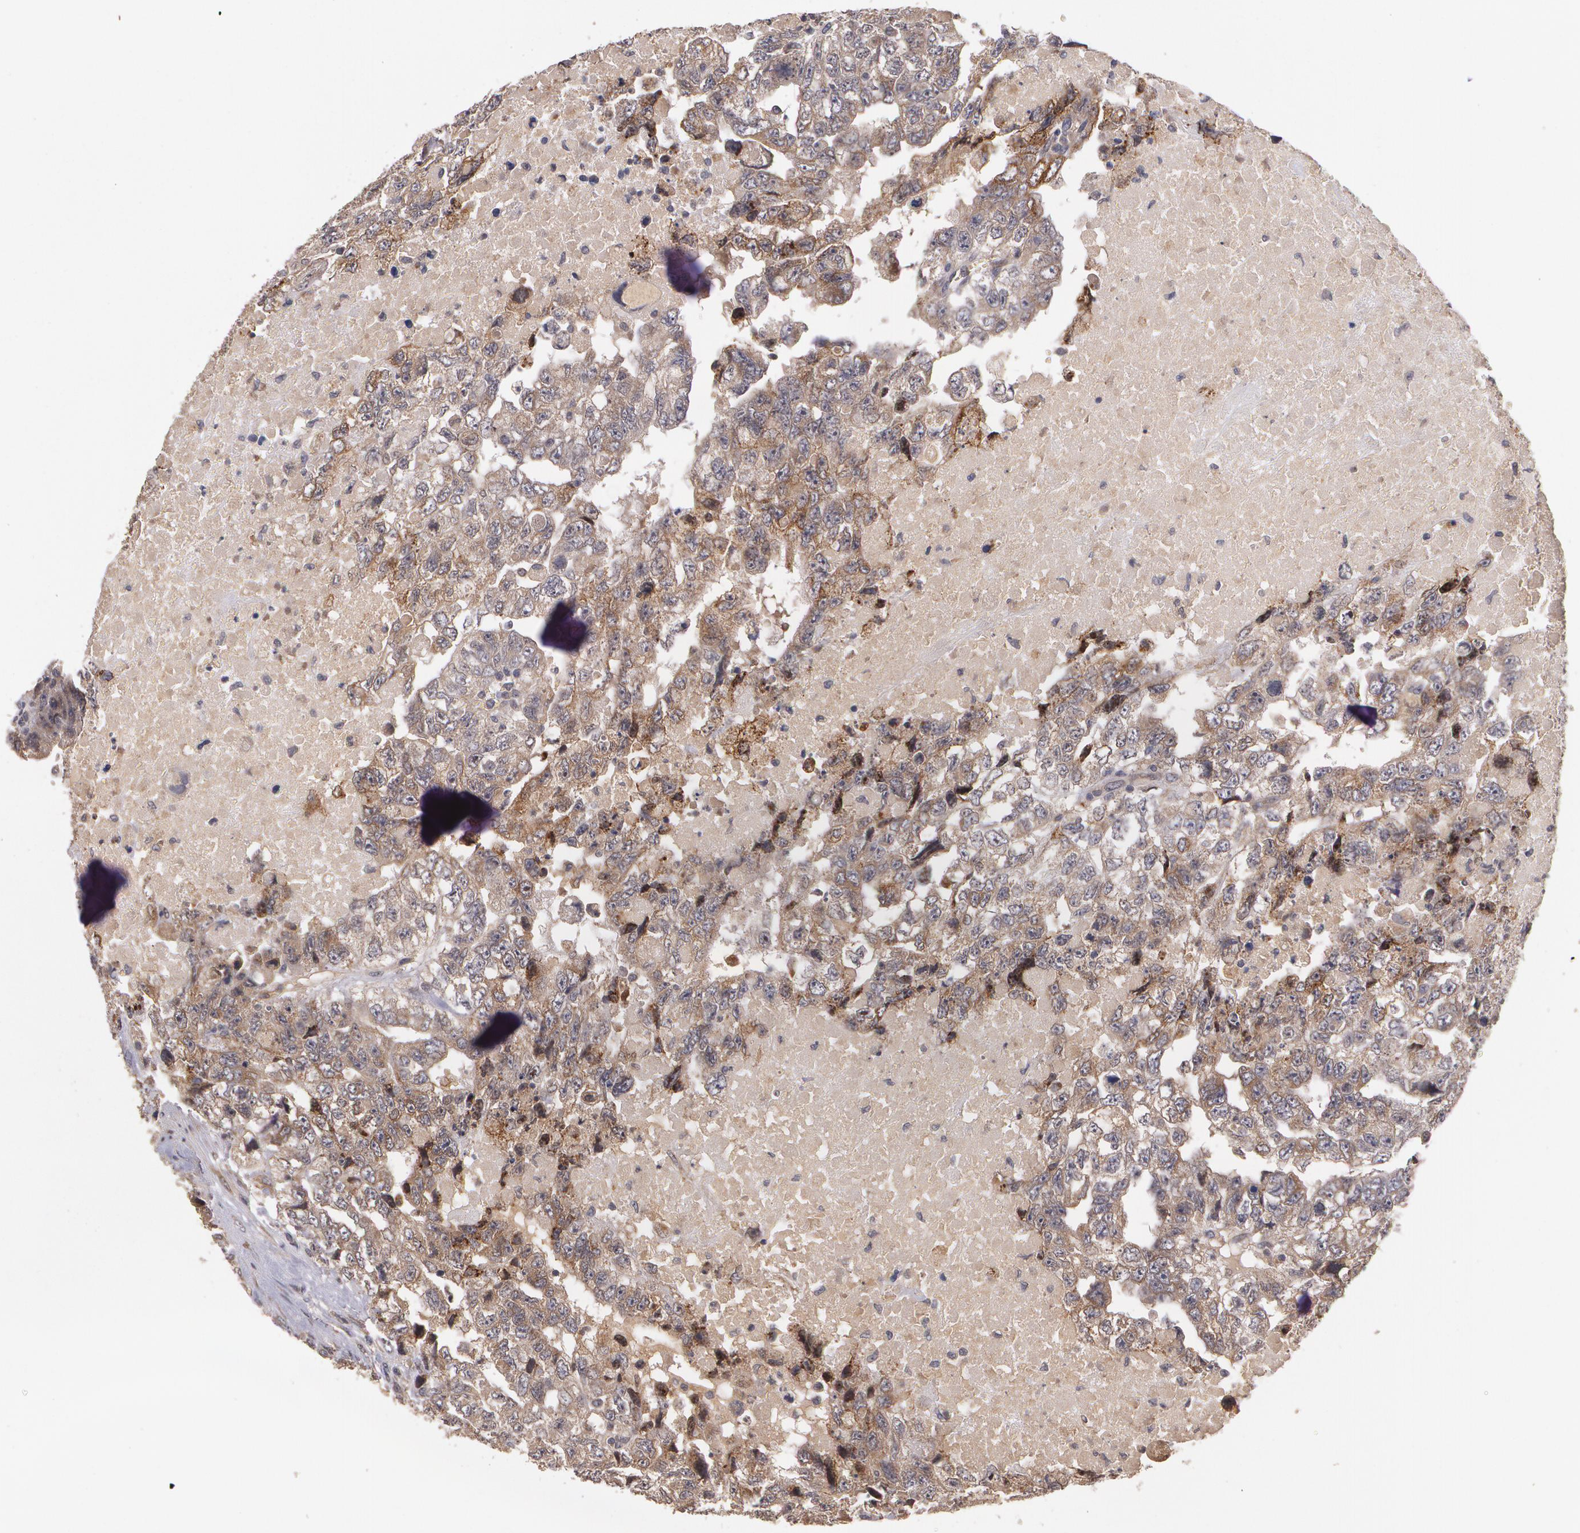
{"staining": {"intensity": "moderate", "quantity": ">75%", "location": "cytoplasmic/membranous"}, "tissue": "testis cancer", "cell_type": "Tumor cells", "image_type": "cancer", "snomed": [{"axis": "morphology", "description": "Carcinoma, Embryonal, NOS"}, {"axis": "topography", "description": "Testis"}], "caption": "Immunohistochemistry micrograph of neoplastic tissue: embryonal carcinoma (testis) stained using immunohistochemistry (IHC) exhibits medium levels of moderate protein expression localized specifically in the cytoplasmic/membranous of tumor cells, appearing as a cytoplasmic/membranous brown color.", "gene": "IFNGR2", "patient": {"sex": "male", "age": 36}}